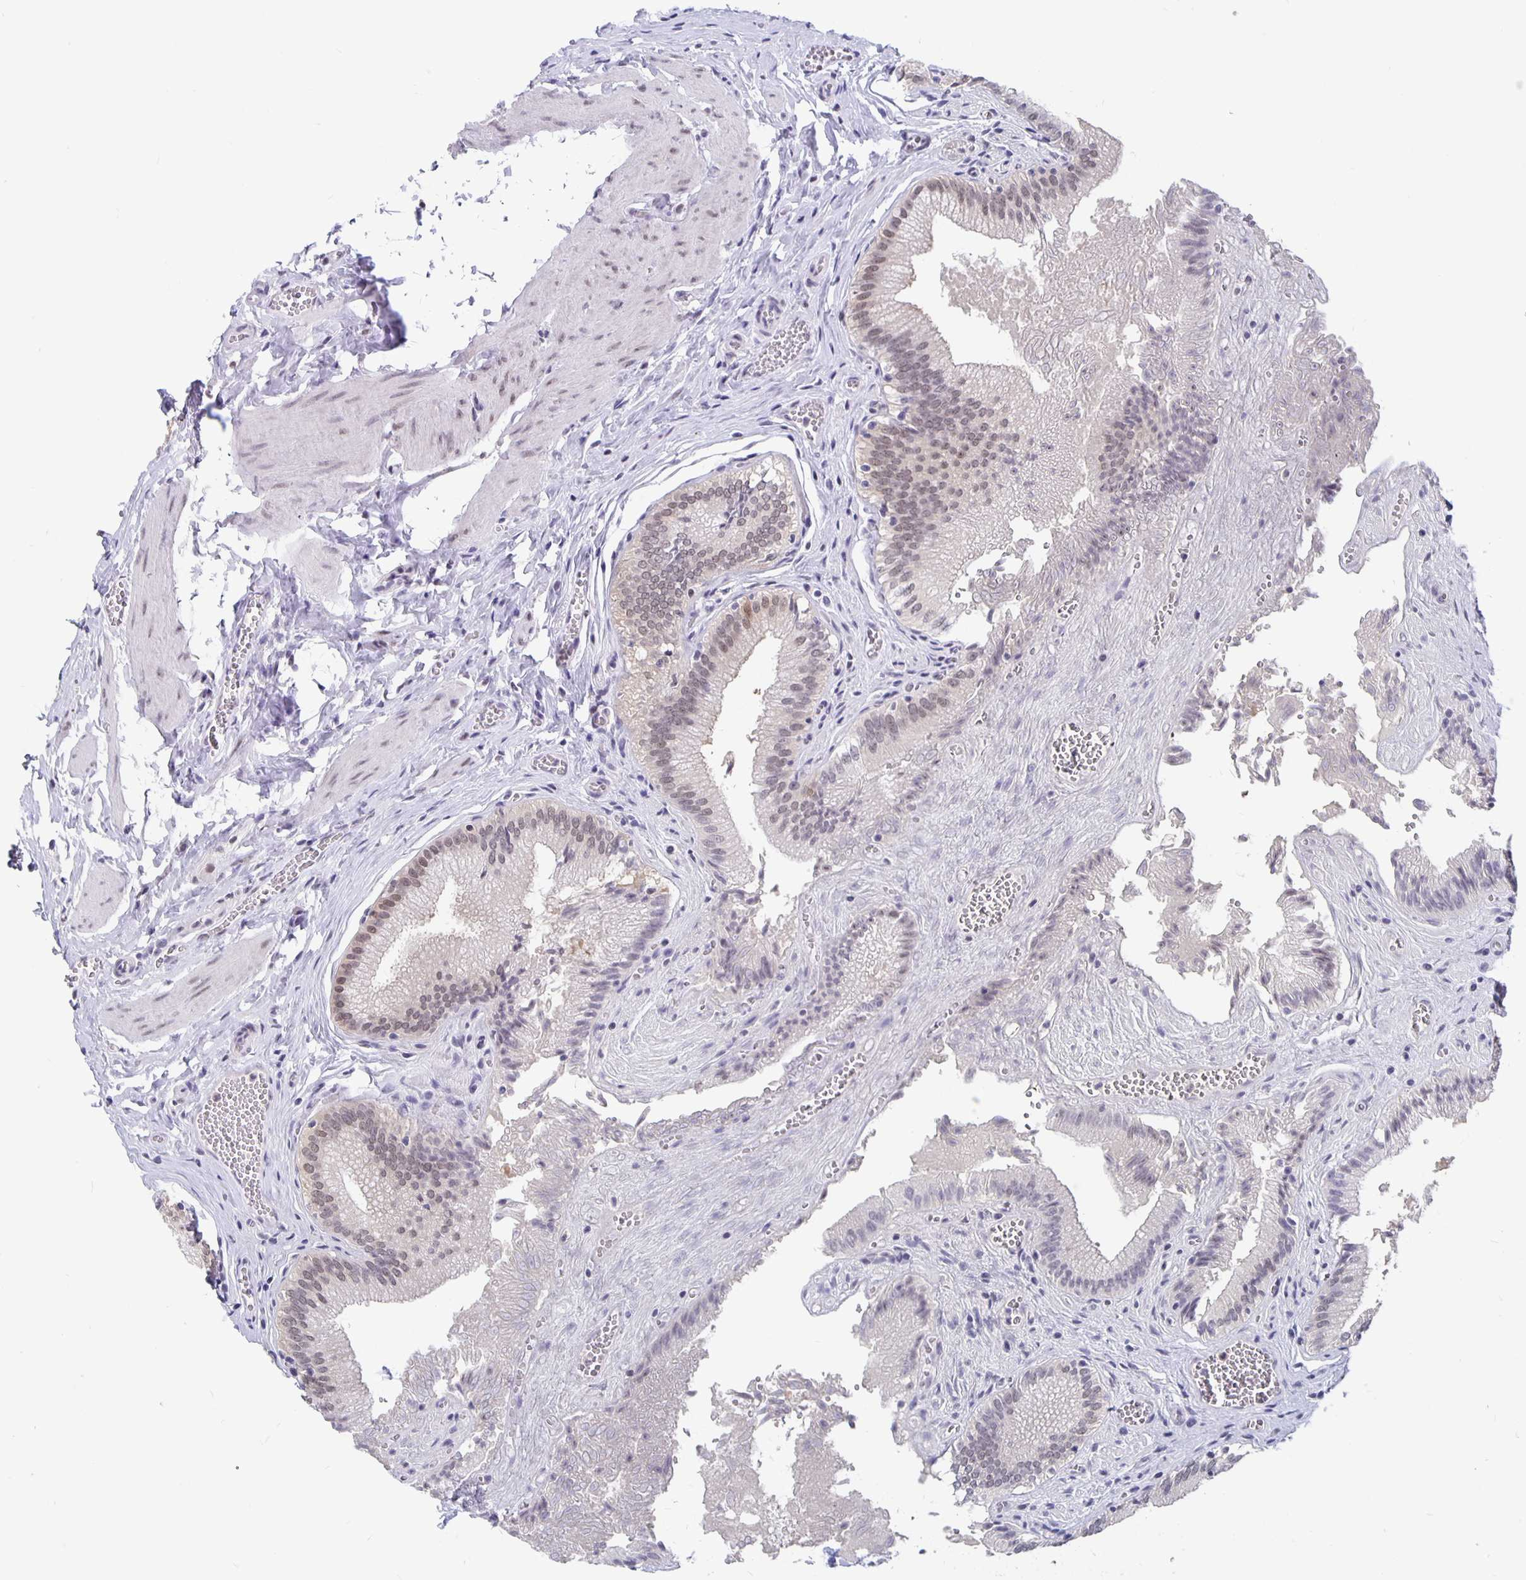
{"staining": {"intensity": "moderate", "quantity": "25%-75%", "location": "nuclear"}, "tissue": "gallbladder", "cell_type": "Glandular cells", "image_type": "normal", "snomed": [{"axis": "morphology", "description": "Normal tissue, NOS"}, {"axis": "topography", "description": "Gallbladder"}, {"axis": "topography", "description": "Peripheral nerve tissue"}], "caption": "IHC photomicrograph of benign gallbladder: gallbladder stained using immunohistochemistry (IHC) displays medium levels of moderate protein expression localized specifically in the nuclear of glandular cells, appearing as a nuclear brown color.", "gene": "ZNF691", "patient": {"sex": "male", "age": 17}}